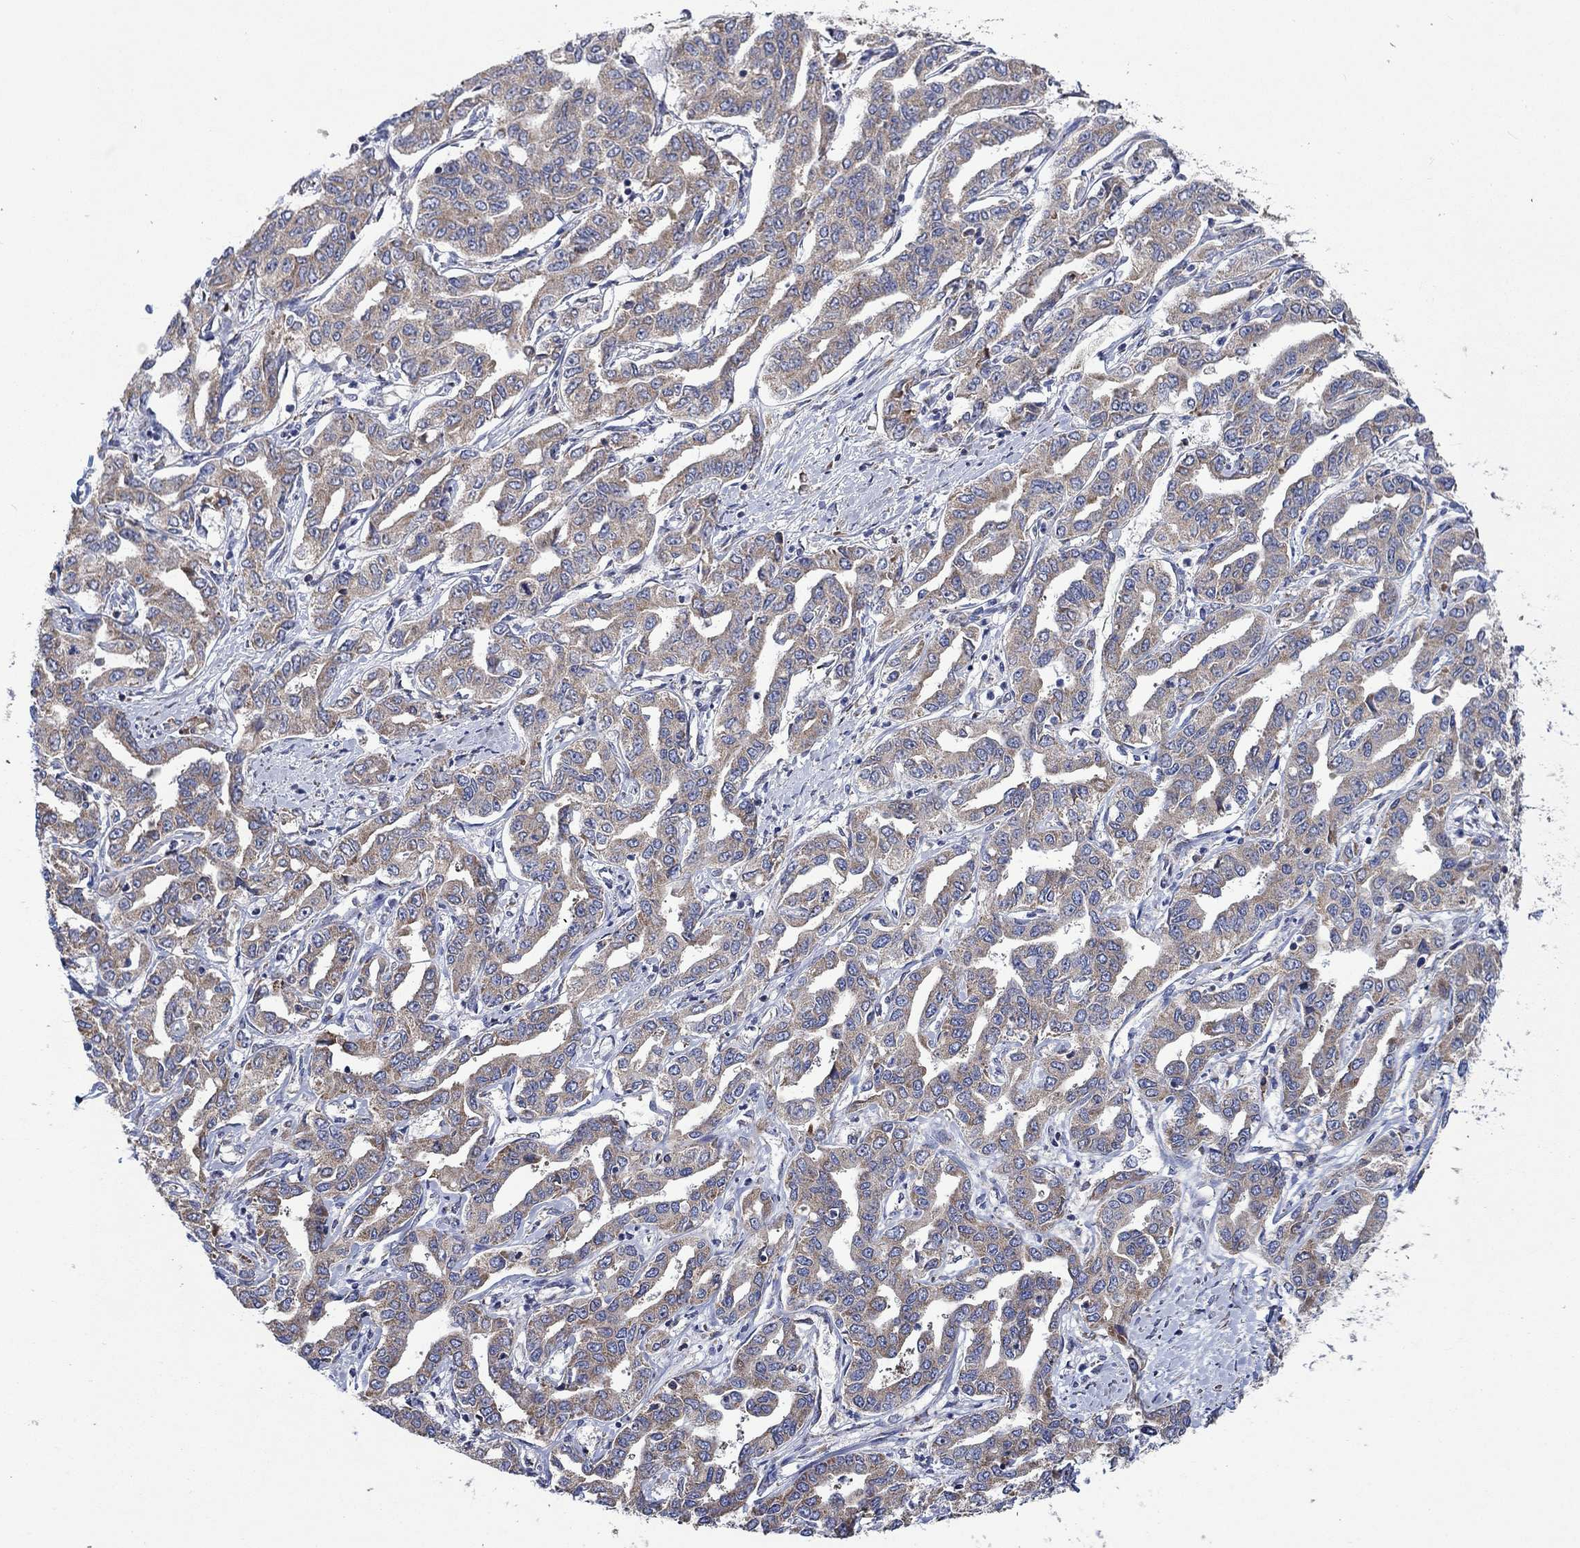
{"staining": {"intensity": "weak", "quantity": ">75%", "location": "cytoplasmic/membranous"}, "tissue": "liver cancer", "cell_type": "Tumor cells", "image_type": "cancer", "snomed": [{"axis": "morphology", "description": "Cholangiocarcinoma"}, {"axis": "topography", "description": "Liver"}], "caption": "Protein staining of liver cholangiocarcinoma tissue exhibits weak cytoplasmic/membranous positivity in about >75% of tumor cells.", "gene": "RPLP0", "patient": {"sex": "male", "age": 59}}